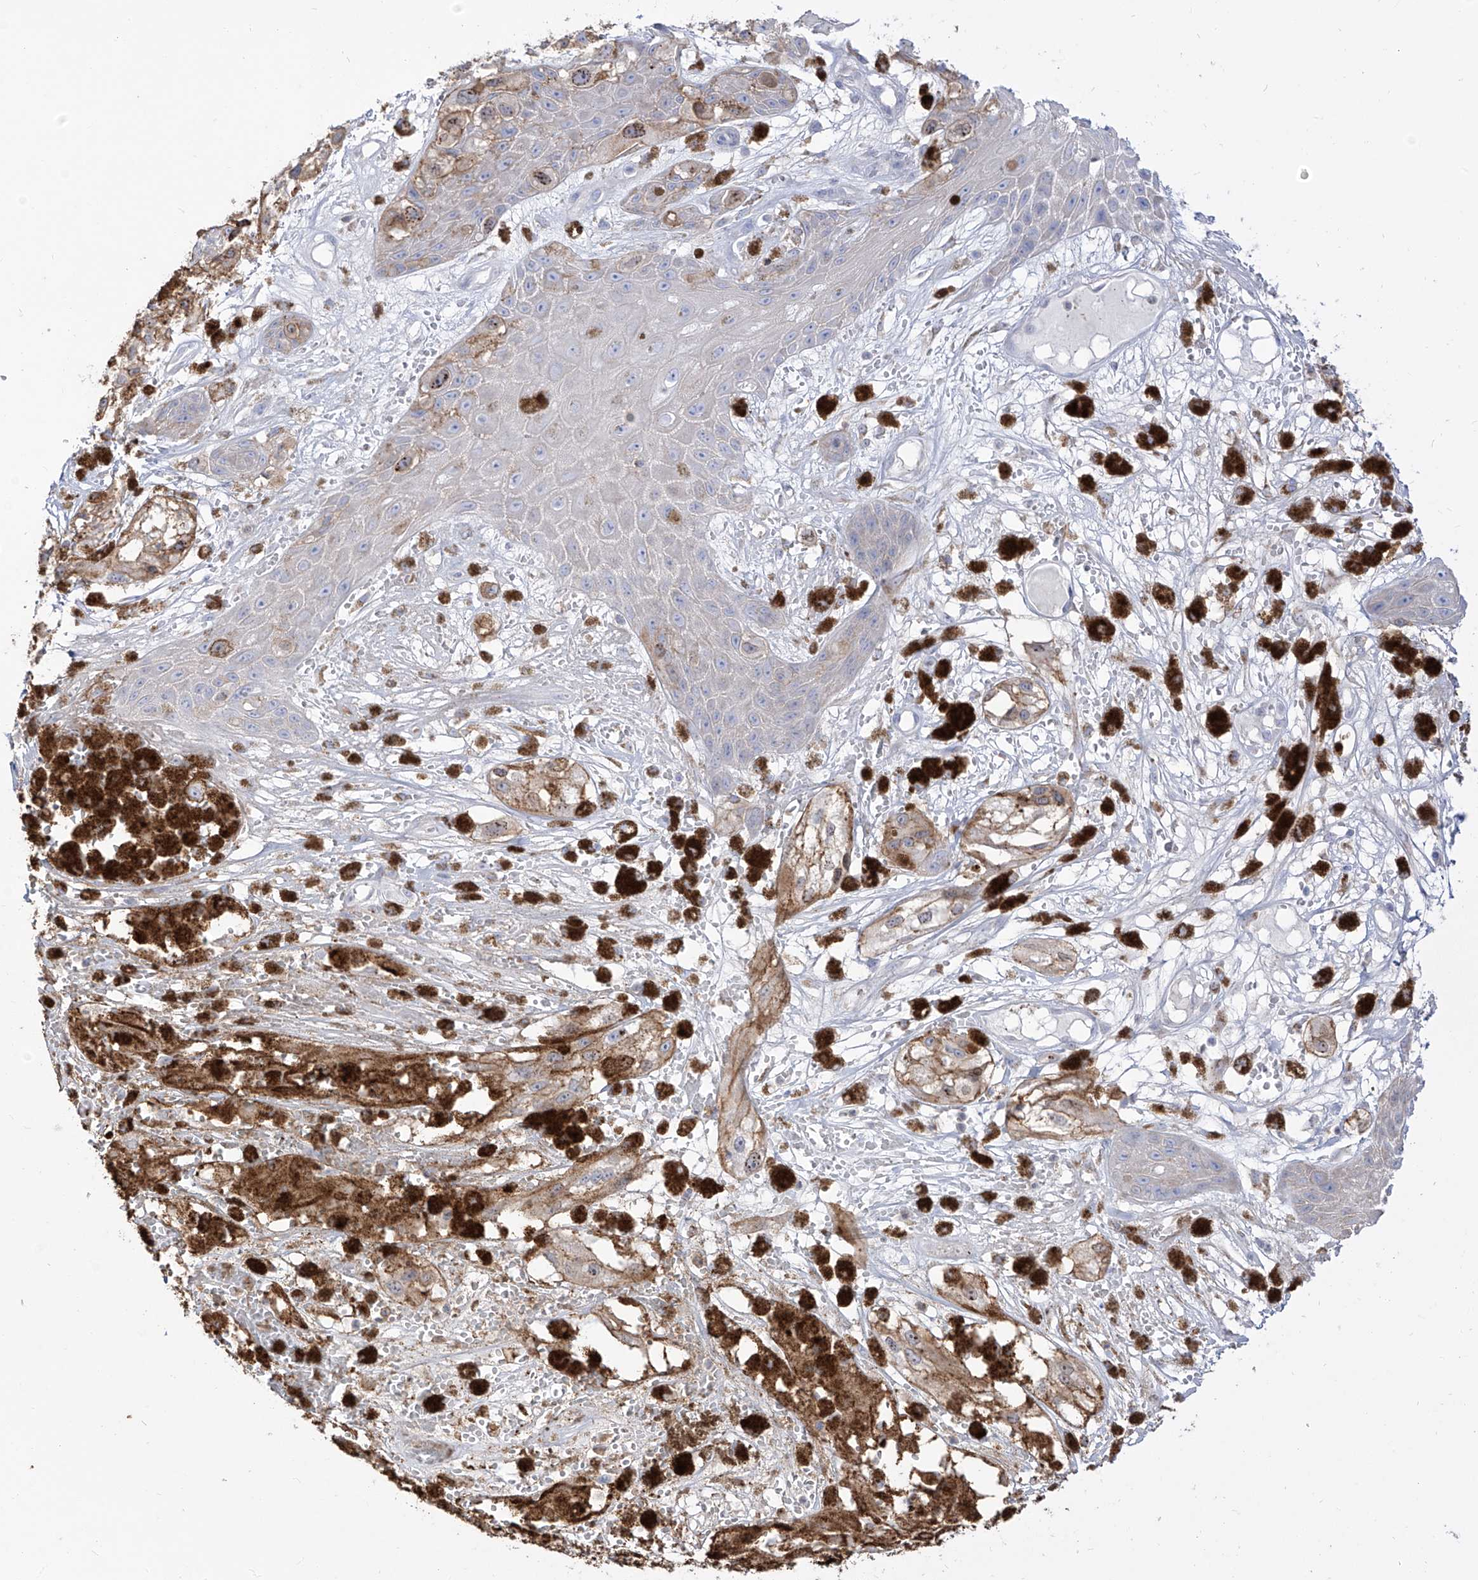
{"staining": {"intensity": "moderate", "quantity": ">75%", "location": "cytoplasmic/membranous"}, "tissue": "melanoma", "cell_type": "Tumor cells", "image_type": "cancer", "snomed": [{"axis": "morphology", "description": "Malignant melanoma, NOS"}, {"axis": "topography", "description": "Skin"}], "caption": "Malignant melanoma stained with a brown dye demonstrates moderate cytoplasmic/membranous positive staining in about >75% of tumor cells.", "gene": "ZGRF1", "patient": {"sex": "male", "age": 88}}